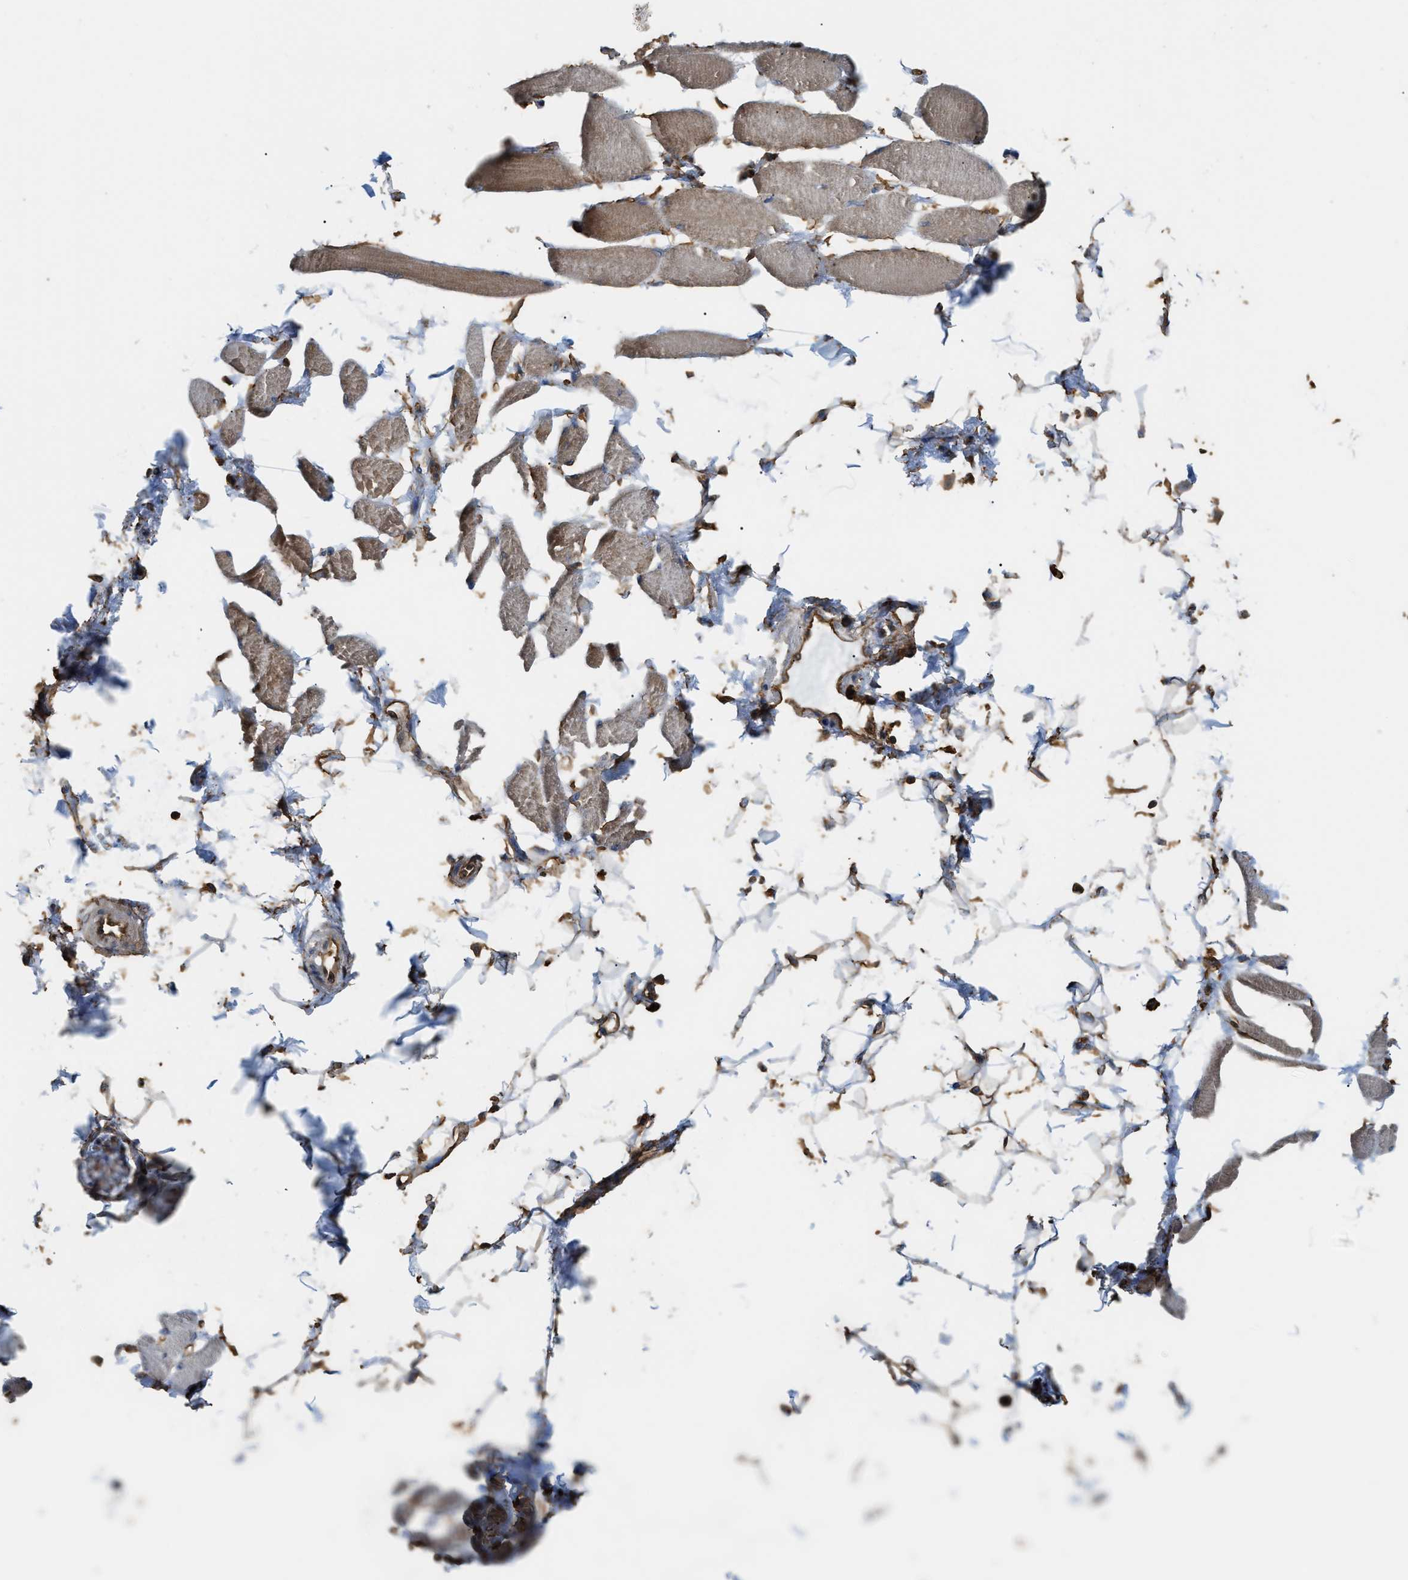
{"staining": {"intensity": "moderate", "quantity": ">75%", "location": "cytoplasmic/membranous"}, "tissue": "skeletal muscle", "cell_type": "Myocytes", "image_type": "normal", "snomed": [{"axis": "morphology", "description": "Normal tissue, NOS"}, {"axis": "topography", "description": "Skeletal muscle"}, {"axis": "topography", "description": "Oral tissue"}, {"axis": "topography", "description": "Peripheral nerve tissue"}], "caption": "IHC (DAB) staining of benign human skeletal muscle shows moderate cytoplasmic/membranous protein staining in approximately >75% of myocytes.", "gene": "DDHD2", "patient": {"sex": "female", "age": 84}}